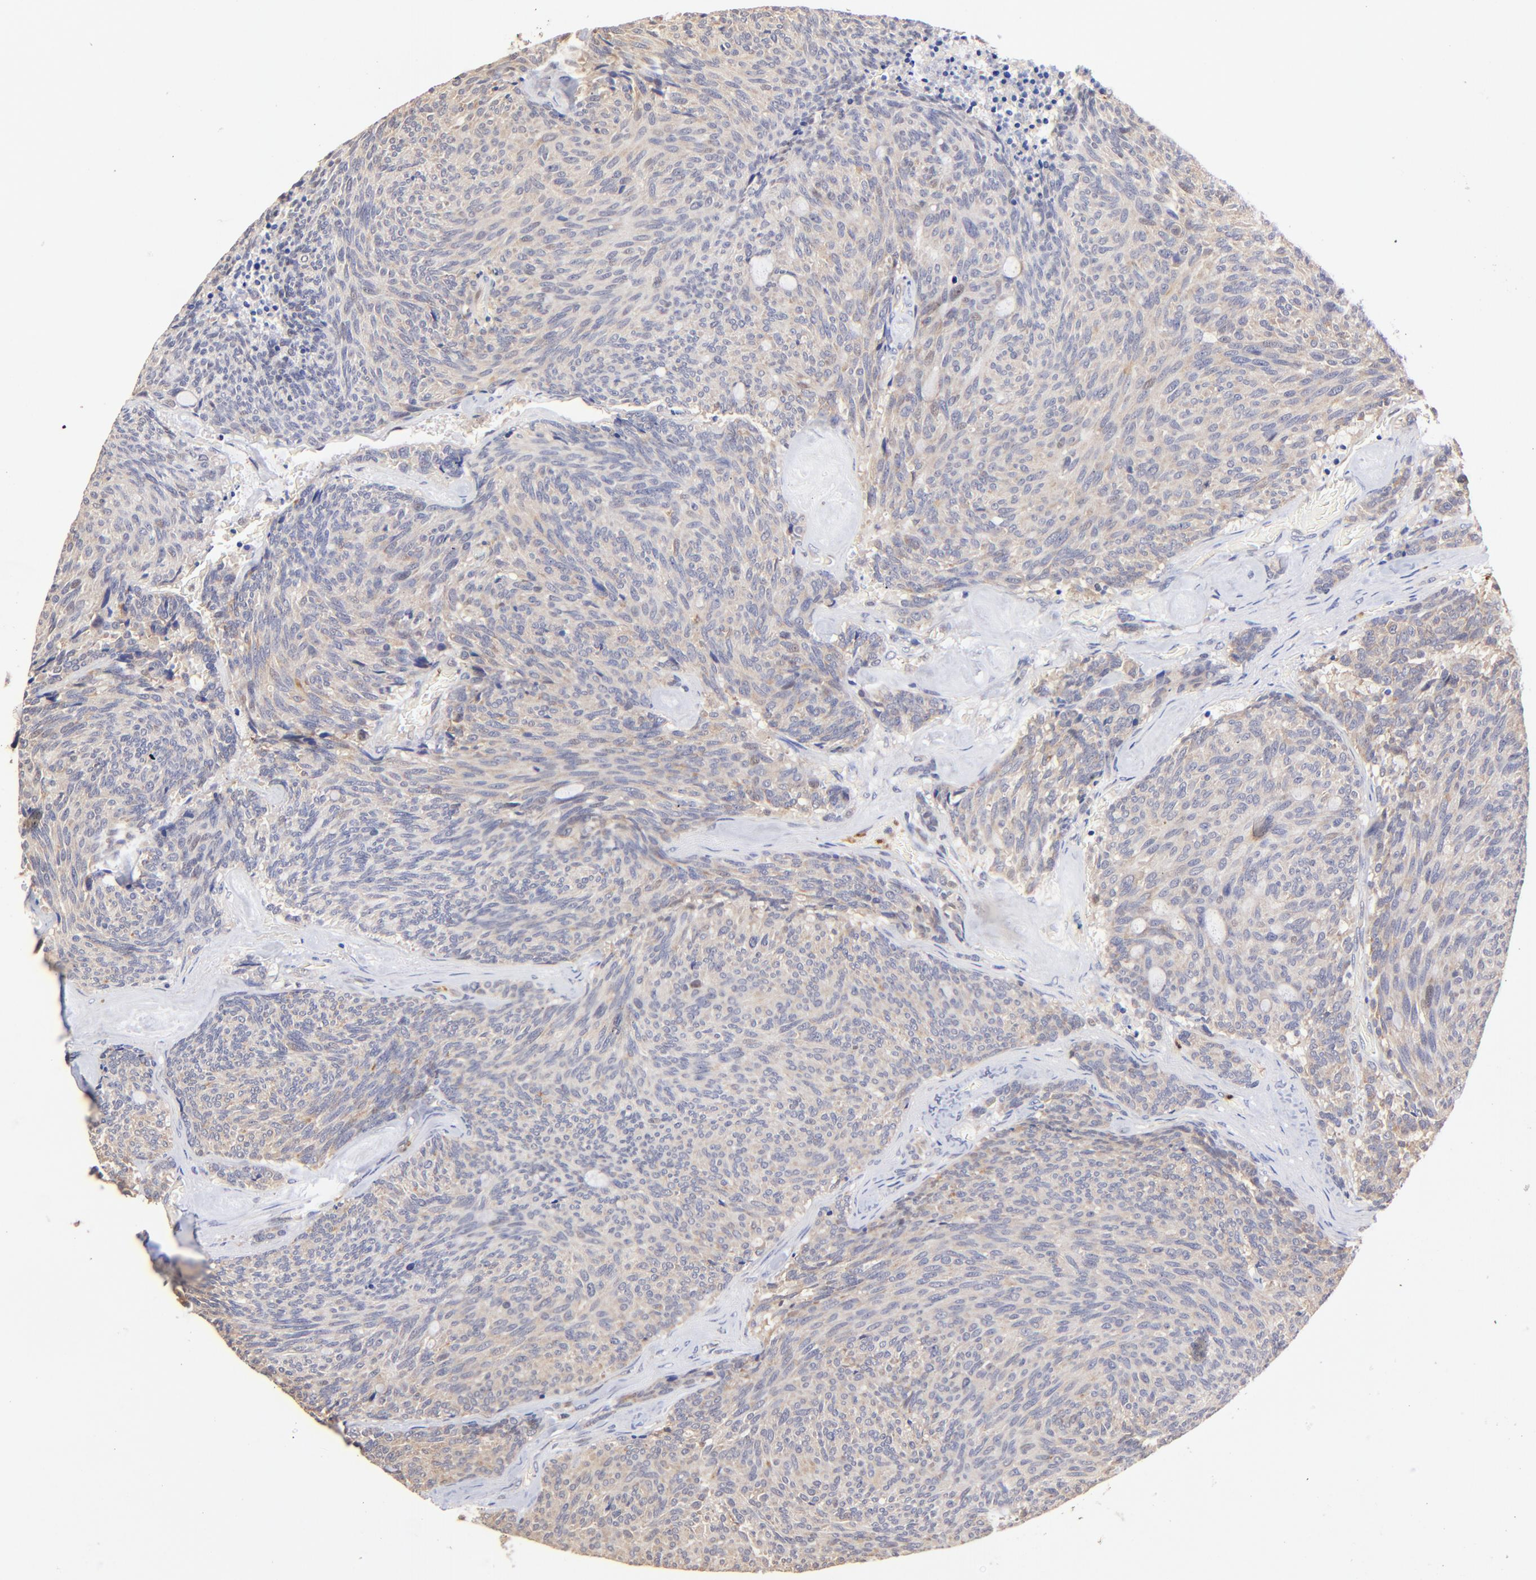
{"staining": {"intensity": "weak", "quantity": ">75%", "location": "cytoplasmic/membranous"}, "tissue": "carcinoid", "cell_type": "Tumor cells", "image_type": "cancer", "snomed": [{"axis": "morphology", "description": "Carcinoid, malignant, NOS"}, {"axis": "topography", "description": "Pancreas"}], "caption": "Immunohistochemistry histopathology image of carcinoid (malignant) stained for a protein (brown), which exhibits low levels of weak cytoplasmic/membranous positivity in about >75% of tumor cells.", "gene": "BBOF1", "patient": {"sex": "female", "age": 54}}